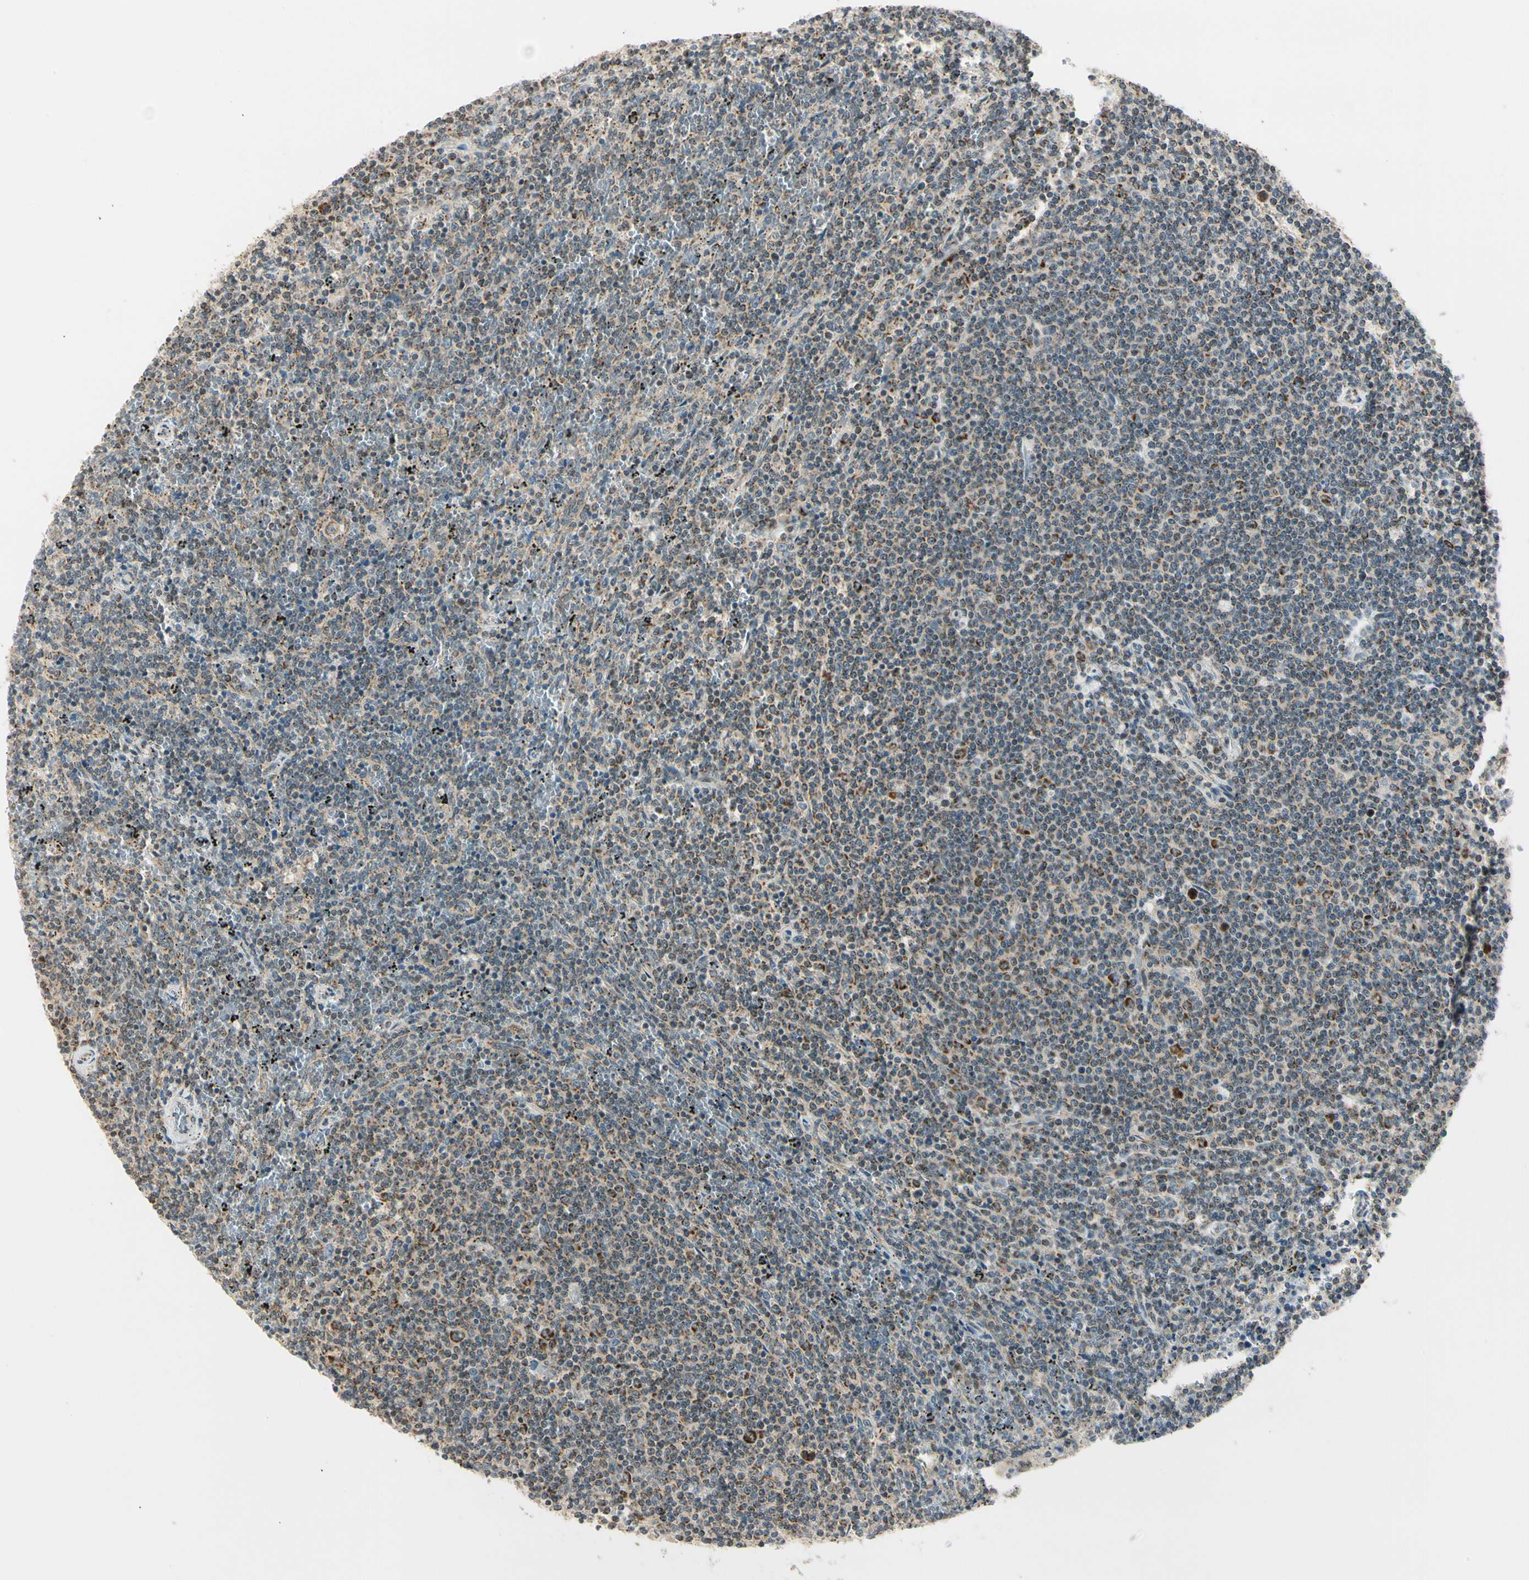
{"staining": {"intensity": "weak", "quantity": "25%-75%", "location": "cytoplasmic/membranous"}, "tissue": "lymphoma", "cell_type": "Tumor cells", "image_type": "cancer", "snomed": [{"axis": "morphology", "description": "Malignant lymphoma, non-Hodgkin's type, Low grade"}, {"axis": "topography", "description": "Spleen"}], "caption": "Immunohistochemistry (IHC) histopathology image of human malignant lymphoma, non-Hodgkin's type (low-grade) stained for a protein (brown), which reveals low levels of weak cytoplasmic/membranous expression in about 25%-75% of tumor cells.", "gene": "KHDC4", "patient": {"sex": "female", "age": 50}}